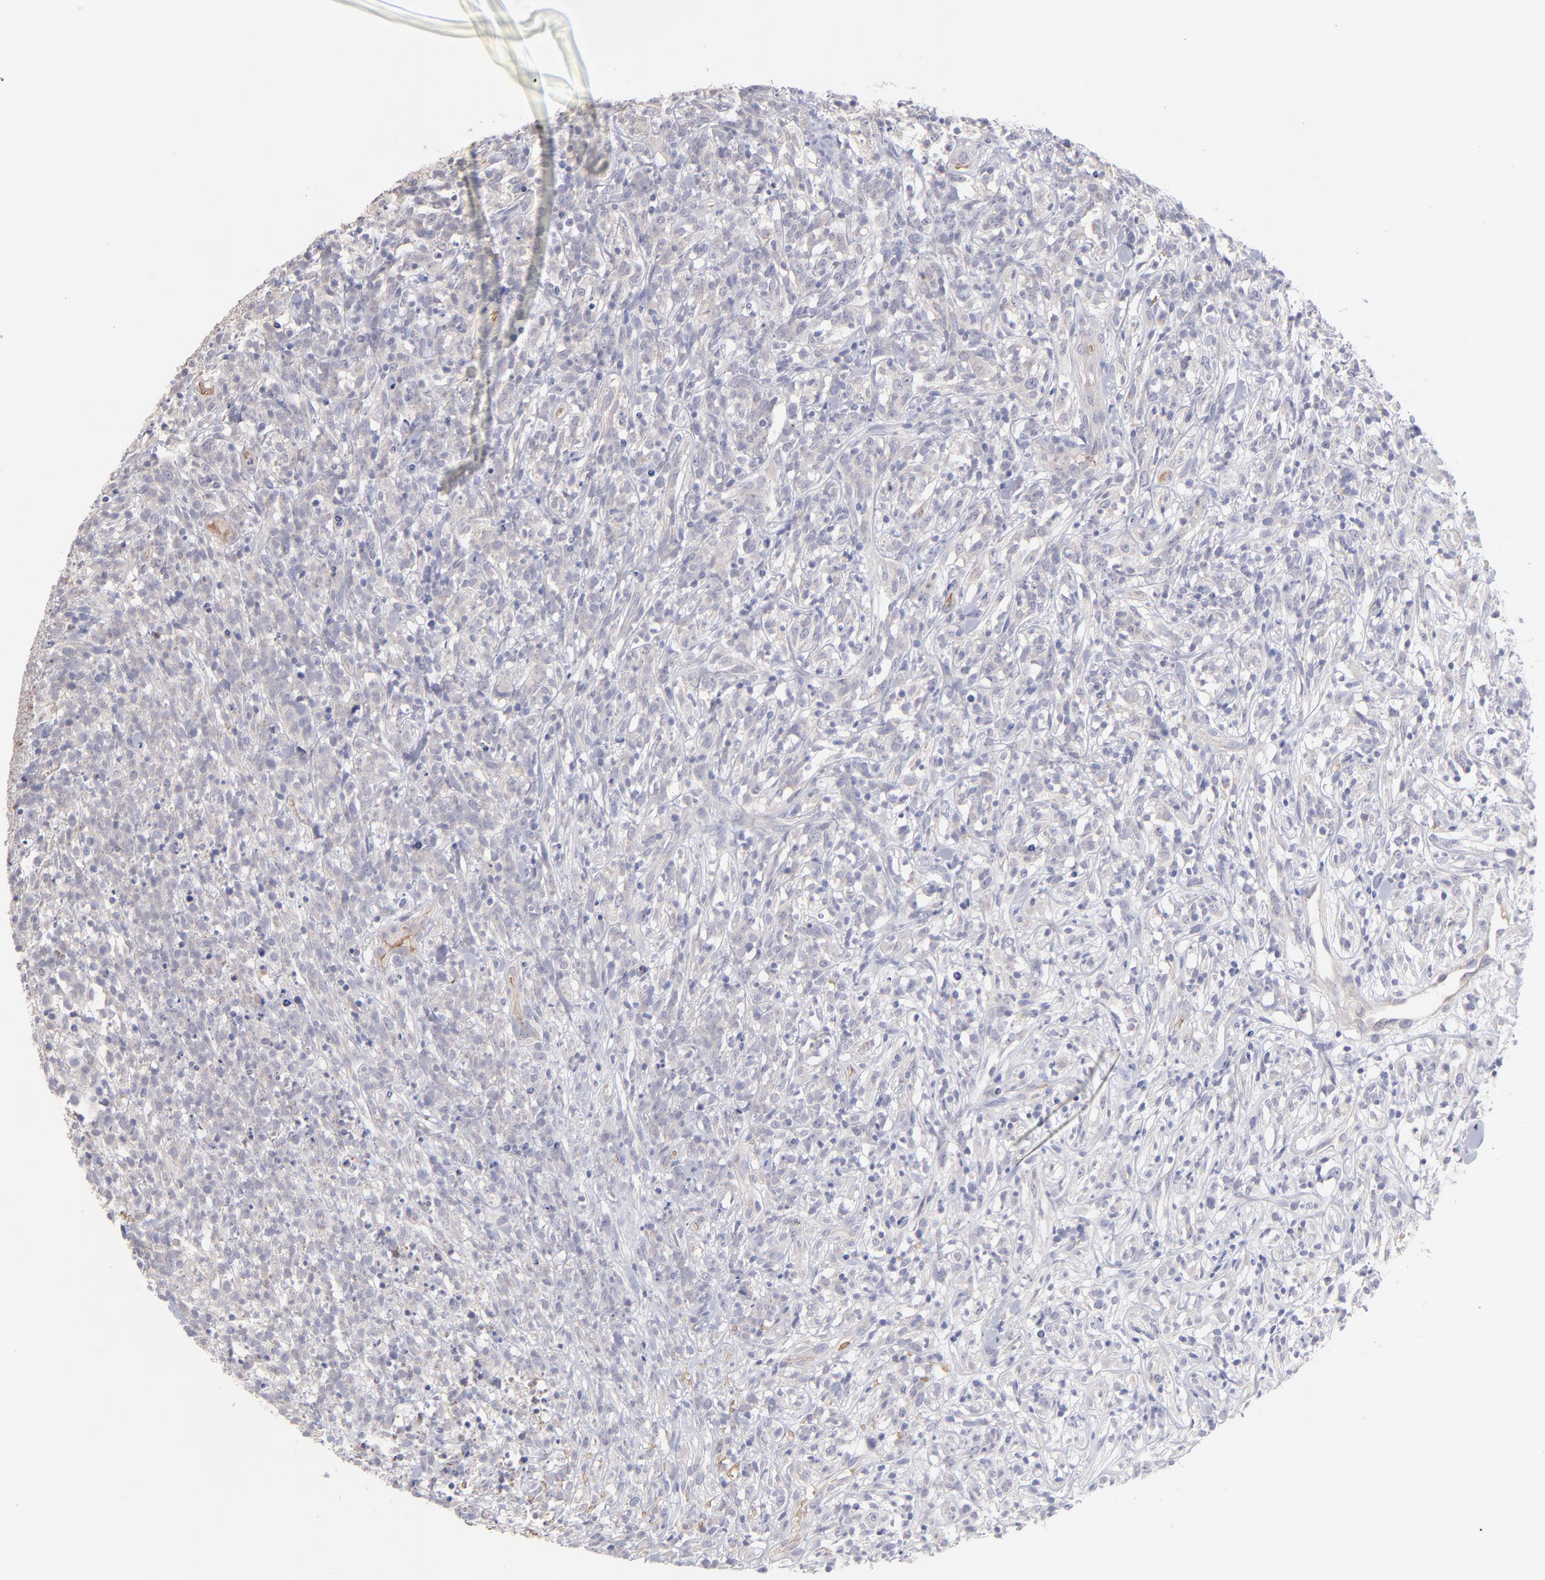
{"staining": {"intensity": "negative", "quantity": "none", "location": "none"}, "tissue": "lymphoma", "cell_type": "Tumor cells", "image_type": "cancer", "snomed": [{"axis": "morphology", "description": "Malignant lymphoma, non-Hodgkin's type, High grade"}, {"axis": "topography", "description": "Lymph node"}], "caption": "The image shows no staining of tumor cells in lymphoma.", "gene": "F13B", "patient": {"sex": "female", "age": 73}}